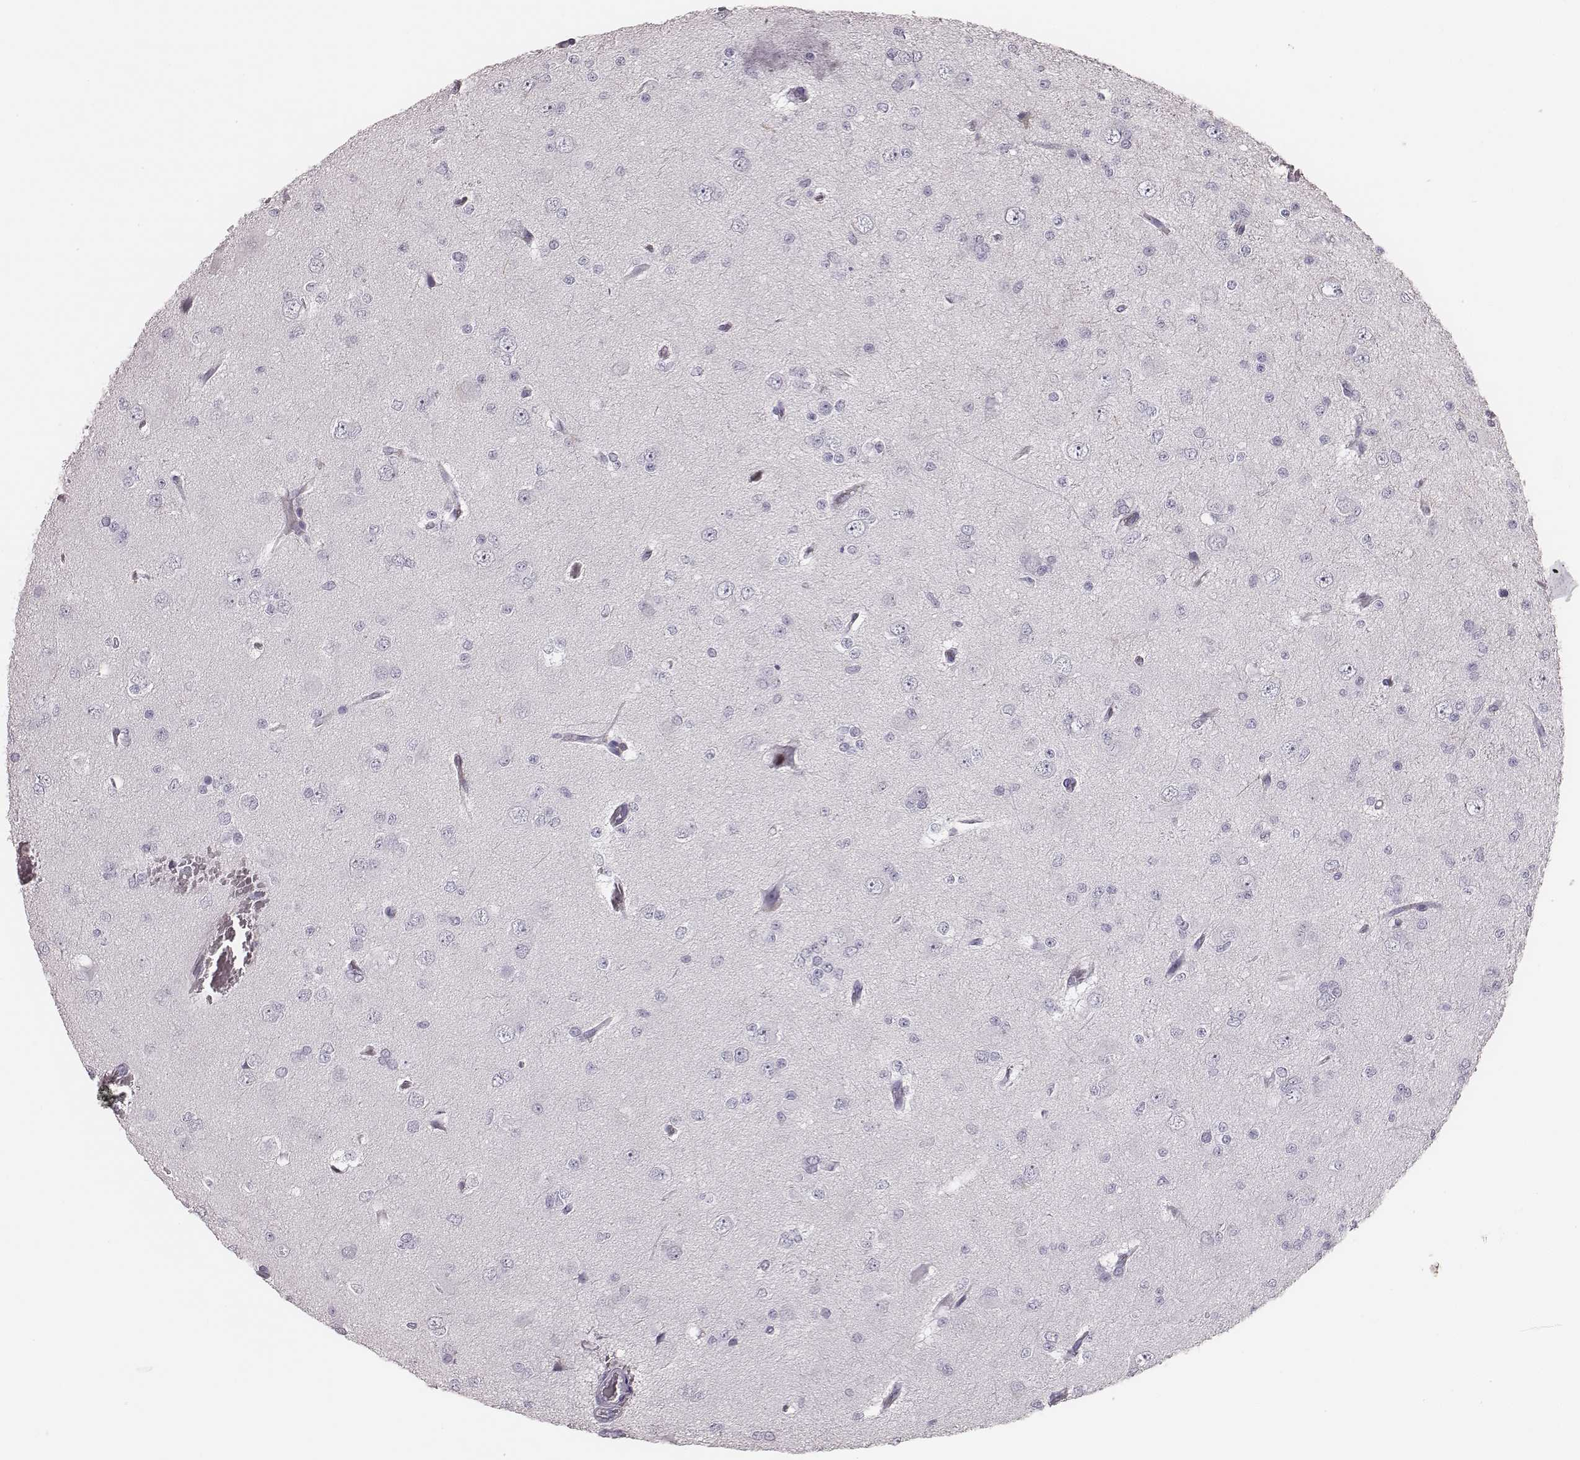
{"staining": {"intensity": "negative", "quantity": "none", "location": "none"}, "tissue": "glioma", "cell_type": "Tumor cells", "image_type": "cancer", "snomed": [{"axis": "morphology", "description": "Glioma, malignant, Low grade"}, {"axis": "topography", "description": "Brain"}], "caption": "The IHC photomicrograph has no significant expression in tumor cells of malignant low-grade glioma tissue. (DAB (3,3'-diaminobenzidine) IHC visualized using brightfield microscopy, high magnification).", "gene": "ZNF365", "patient": {"sex": "male", "age": 27}}